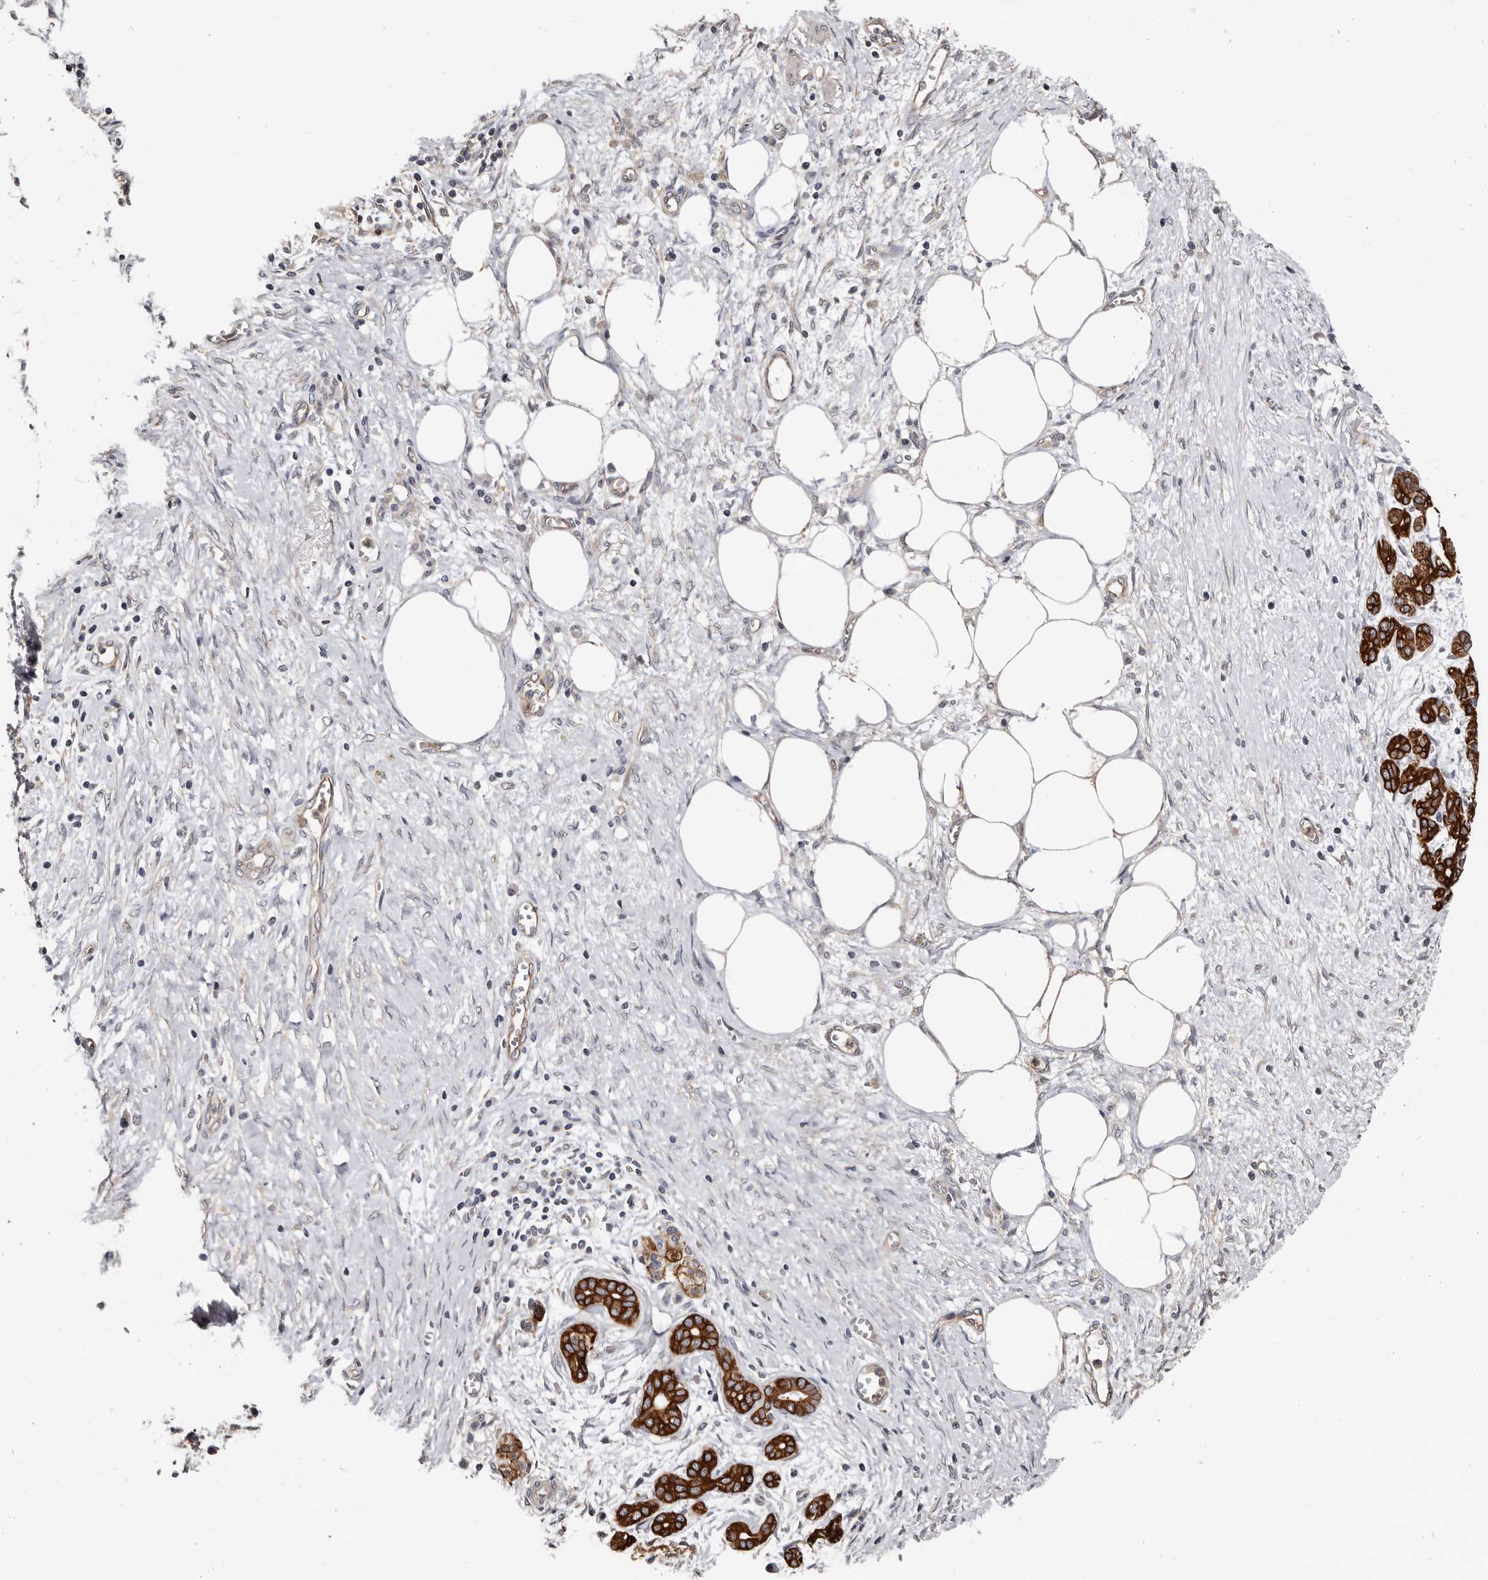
{"staining": {"intensity": "strong", "quantity": ">75%", "location": "cytoplasmic/membranous"}, "tissue": "pancreatic cancer", "cell_type": "Tumor cells", "image_type": "cancer", "snomed": [{"axis": "morphology", "description": "Adenocarcinoma, NOS"}, {"axis": "topography", "description": "Pancreas"}], "caption": "DAB (3,3'-diaminobenzidine) immunohistochemical staining of pancreatic cancer (adenocarcinoma) demonstrates strong cytoplasmic/membranous protein positivity in approximately >75% of tumor cells.", "gene": "MRPL18", "patient": {"sex": "female", "age": 70}}